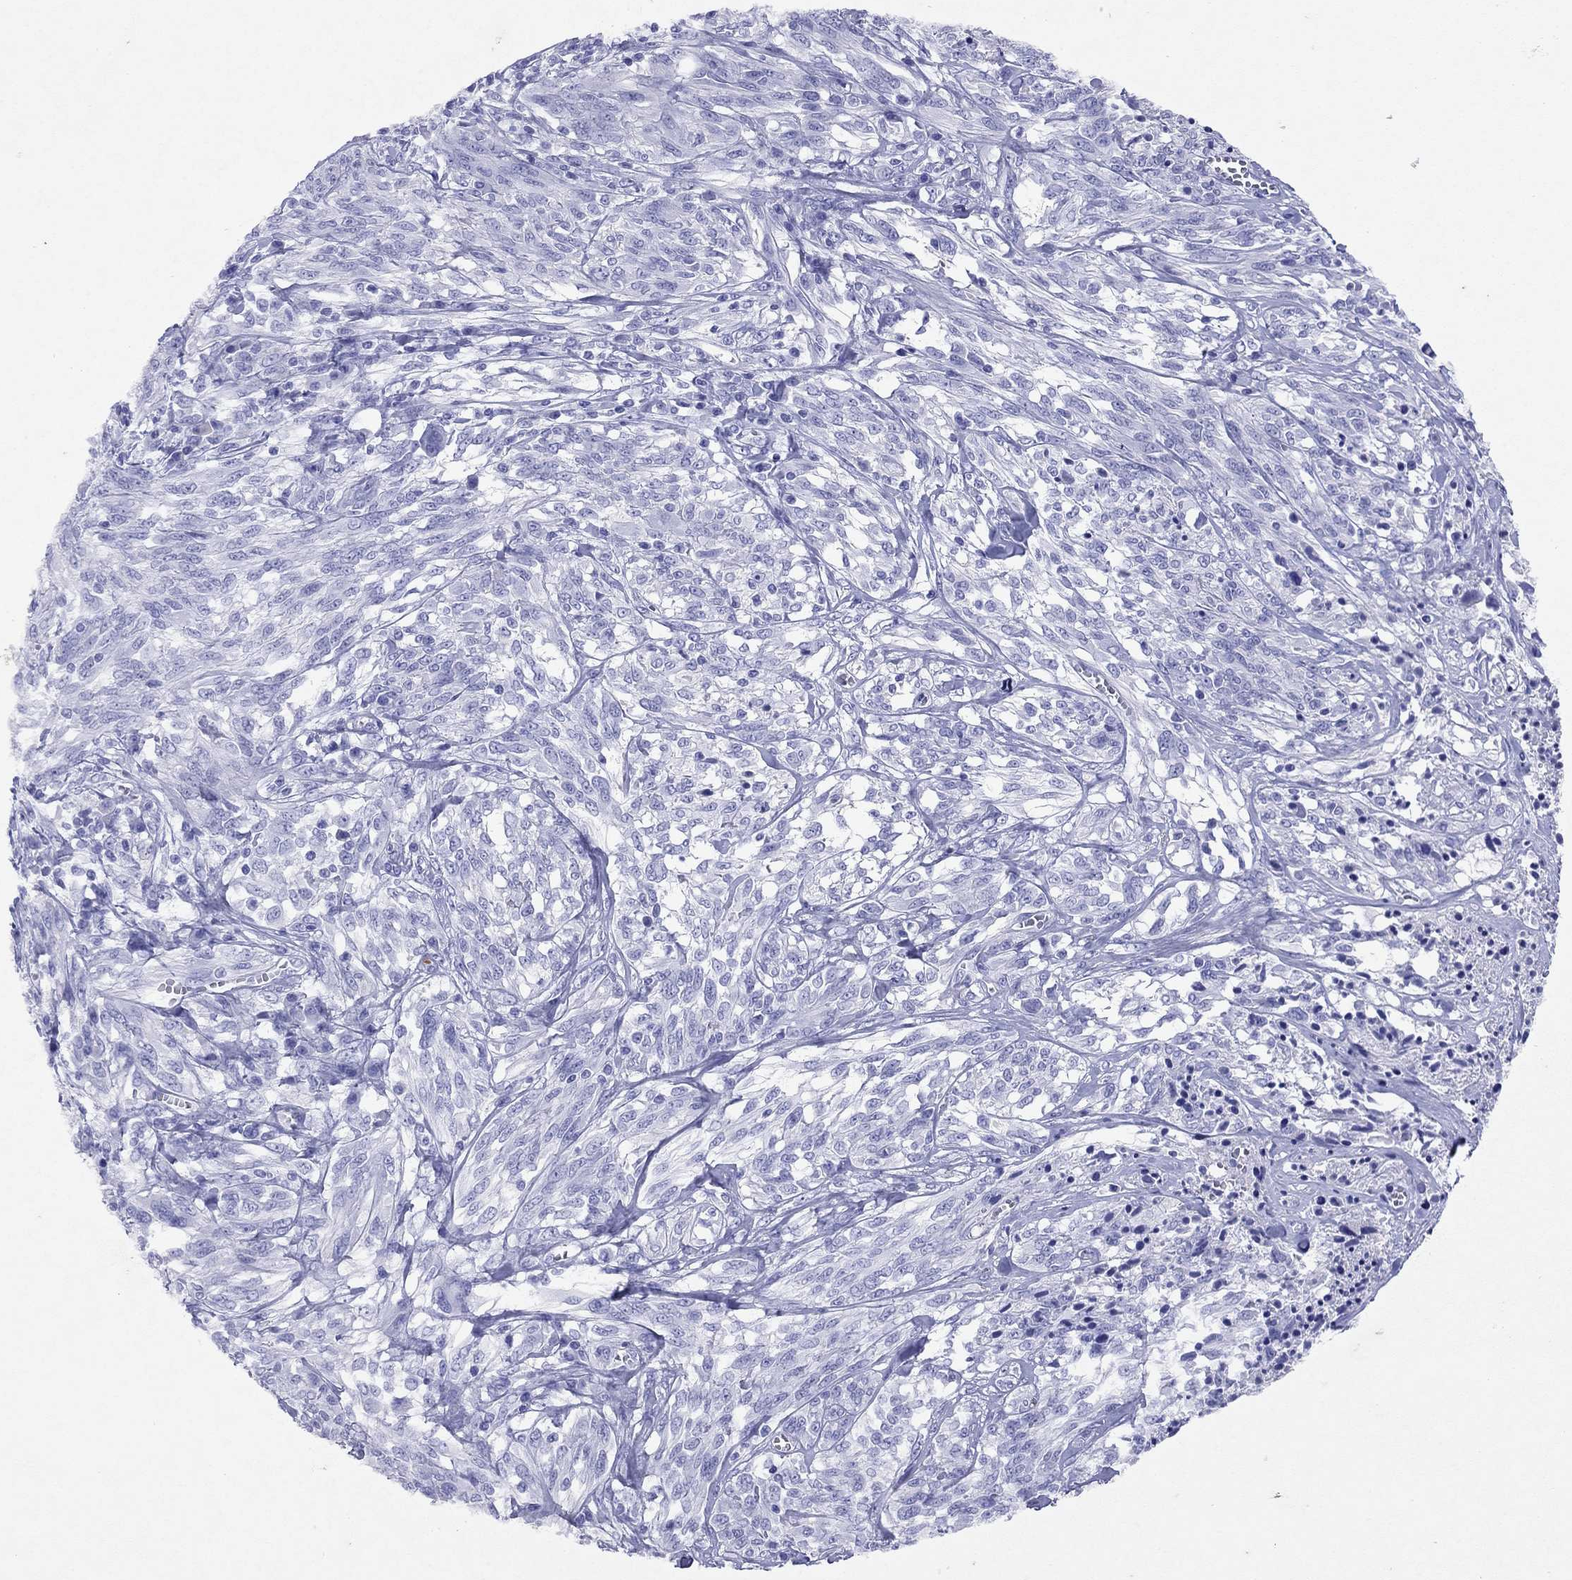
{"staining": {"intensity": "negative", "quantity": "none", "location": "none"}, "tissue": "melanoma", "cell_type": "Tumor cells", "image_type": "cancer", "snomed": [{"axis": "morphology", "description": "Malignant melanoma, NOS"}, {"axis": "topography", "description": "Skin"}], "caption": "This is a photomicrograph of IHC staining of malignant melanoma, which shows no expression in tumor cells. (Immunohistochemistry (ihc), brightfield microscopy, high magnification).", "gene": "ARMC12", "patient": {"sex": "female", "age": 91}}